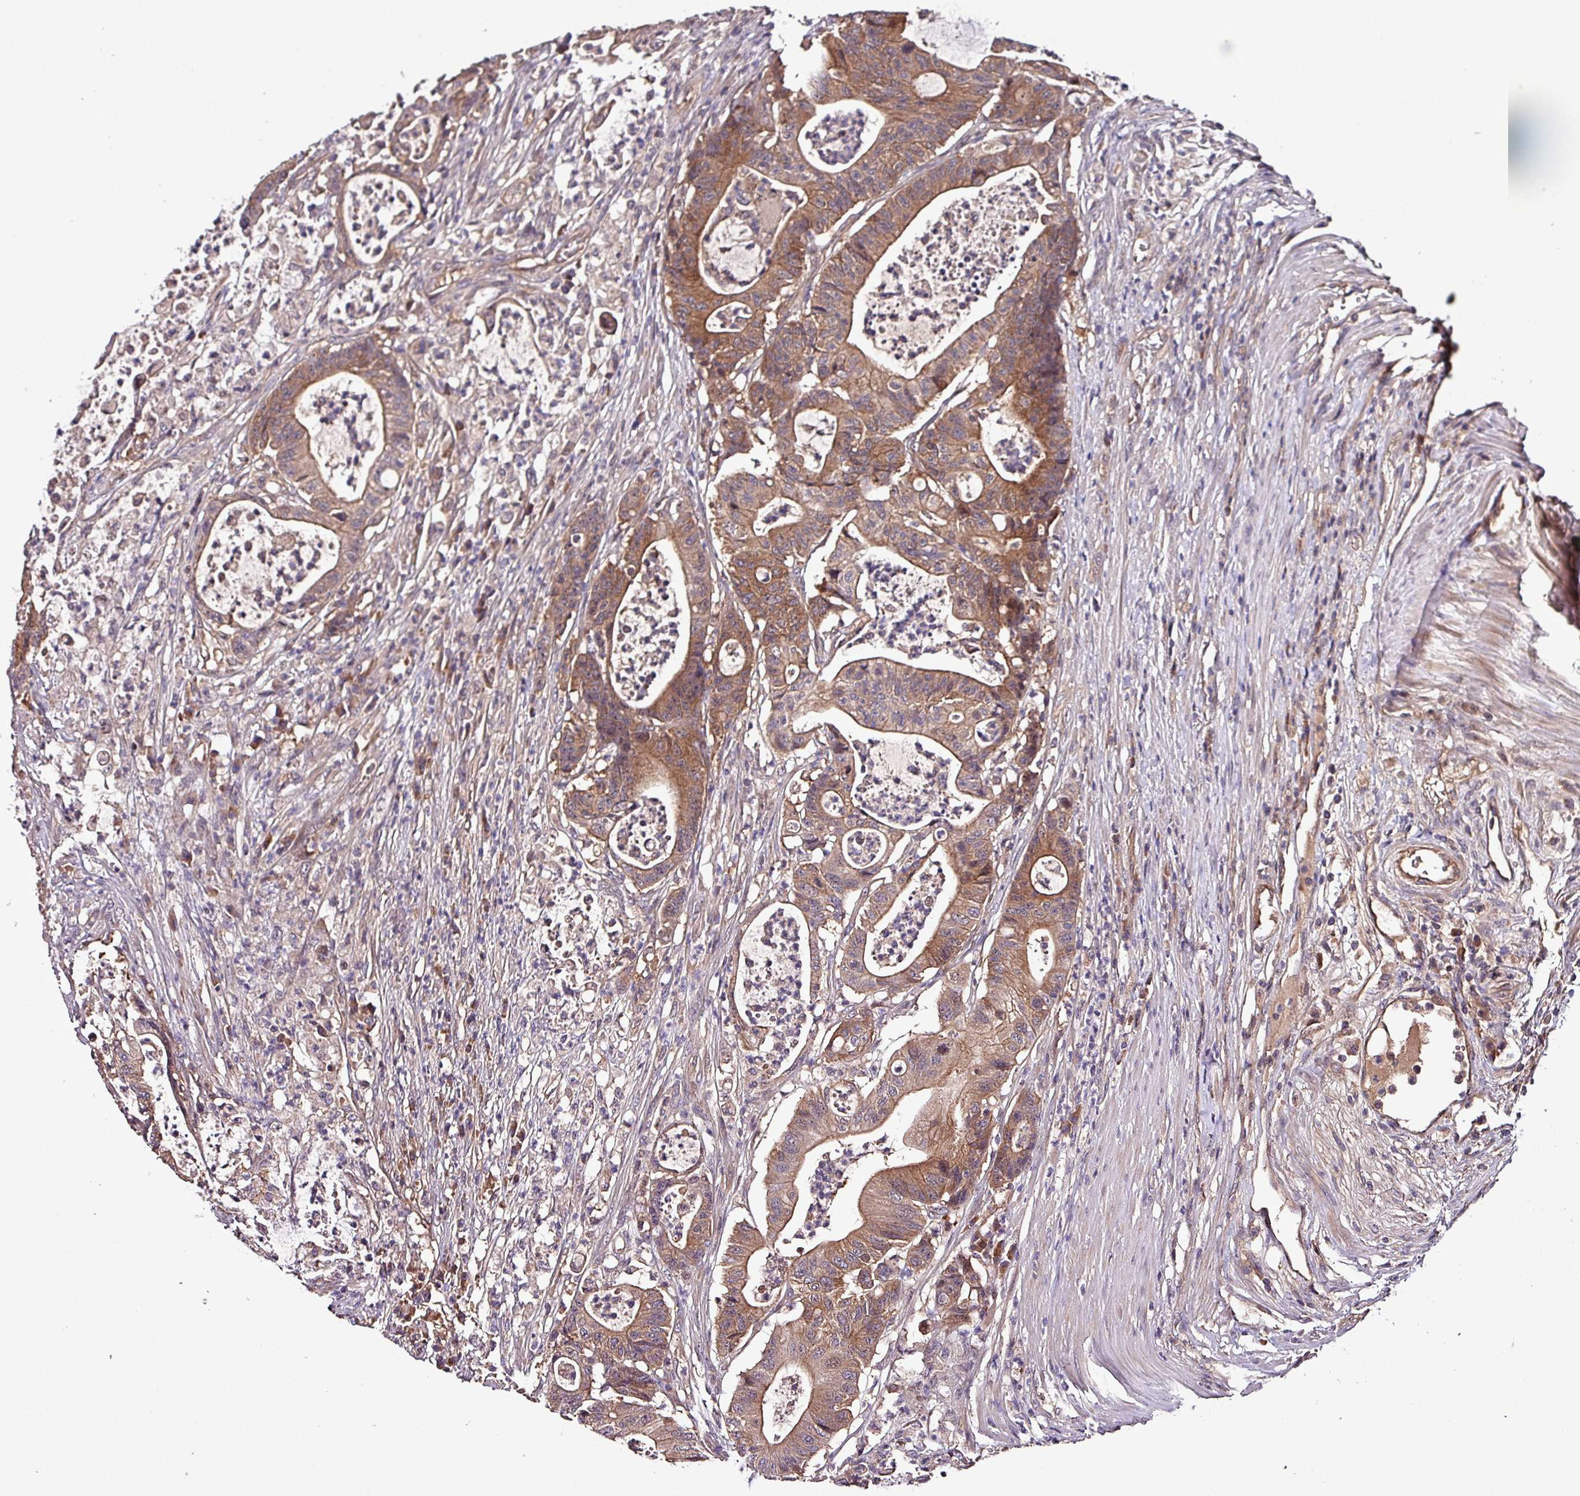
{"staining": {"intensity": "moderate", "quantity": ">75%", "location": "cytoplasmic/membranous"}, "tissue": "colorectal cancer", "cell_type": "Tumor cells", "image_type": "cancer", "snomed": [{"axis": "morphology", "description": "Adenocarcinoma, NOS"}, {"axis": "topography", "description": "Colon"}], "caption": "The image reveals immunohistochemical staining of colorectal cancer. There is moderate cytoplasmic/membranous expression is appreciated in about >75% of tumor cells.", "gene": "PAFAH1B2", "patient": {"sex": "female", "age": 84}}